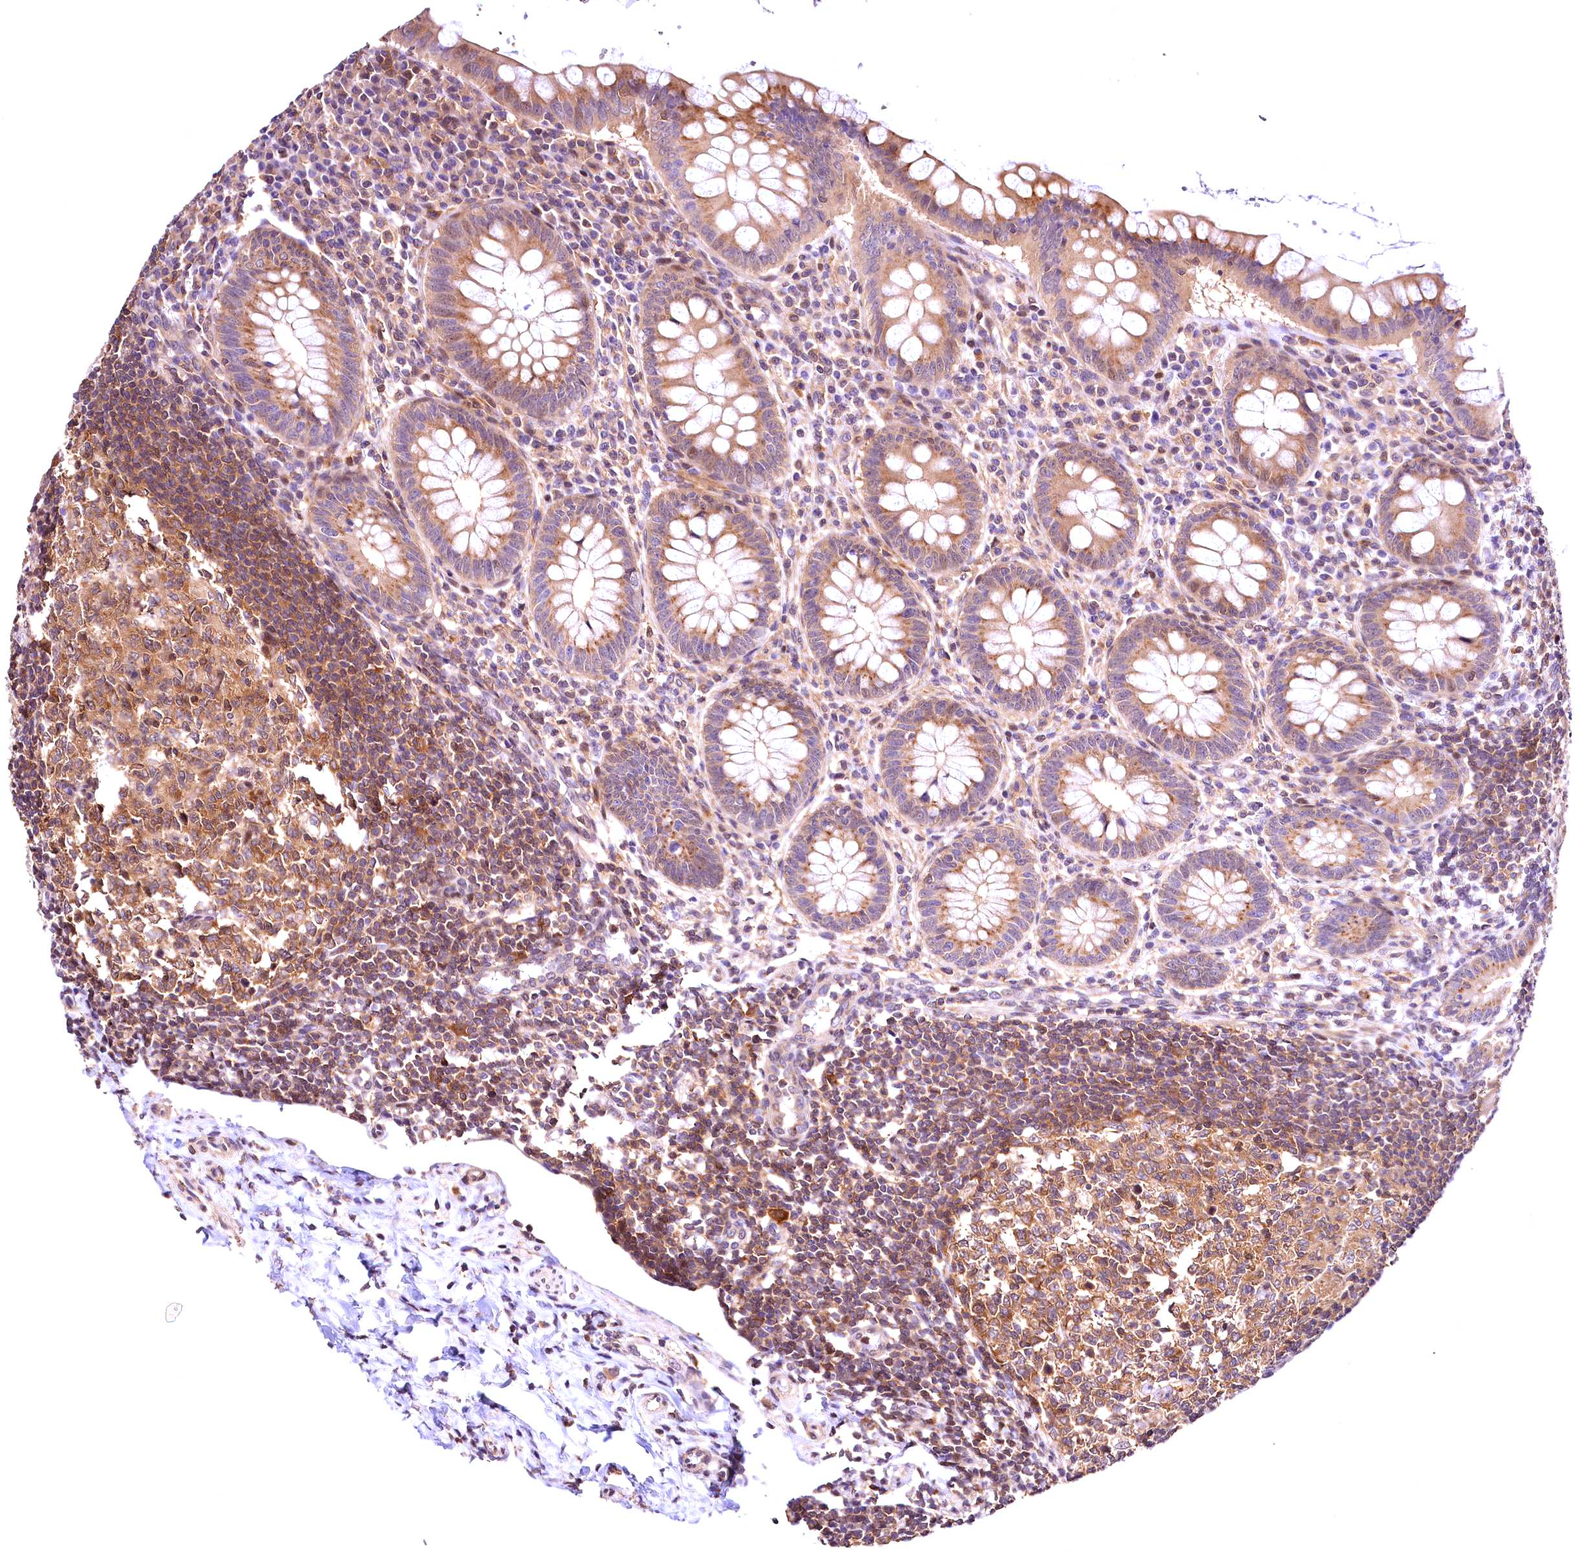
{"staining": {"intensity": "moderate", "quantity": ">75%", "location": "cytoplasmic/membranous"}, "tissue": "appendix", "cell_type": "Glandular cells", "image_type": "normal", "snomed": [{"axis": "morphology", "description": "Normal tissue, NOS"}, {"axis": "topography", "description": "Appendix"}], "caption": "Glandular cells show medium levels of moderate cytoplasmic/membranous expression in about >75% of cells in unremarkable appendix.", "gene": "CHORDC1", "patient": {"sex": "female", "age": 33}}